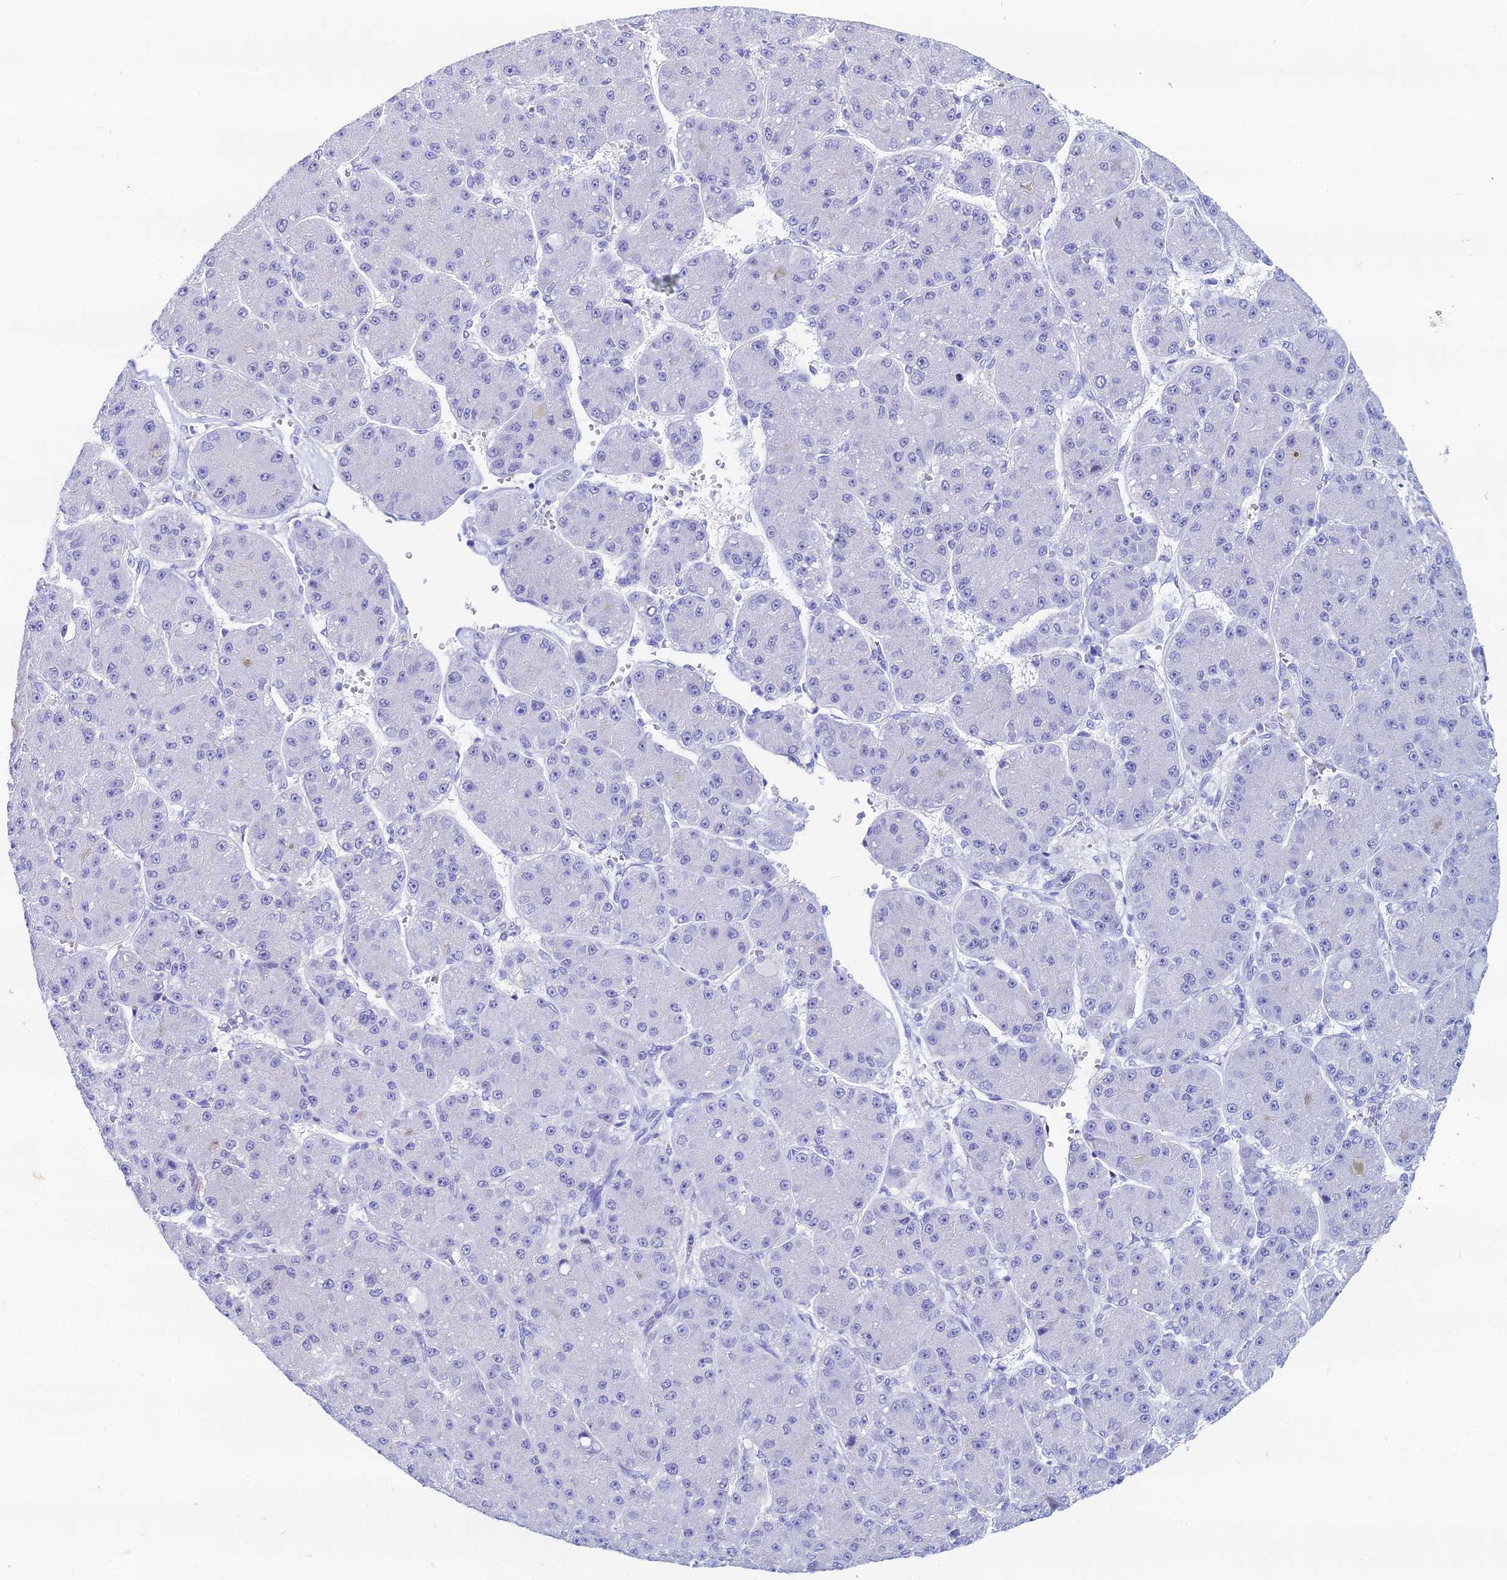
{"staining": {"intensity": "negative", "quantity": "none", "location": "none"}, "tissue": "liver cancer", "cell_type": "Tumor cells", "image_type": "cancer", "snomed": [{"axis": "morphology", "description": "Carcinoma, Hepatocellular, NOS"}, {"axis": "topography", "description": "Liver"}], "caption": "Immunohistochemical staining of human liver hepatocellular carcinoma shows no significant staining in tumor cells.", "gene": "HSPA1L", "patient": {"sex": "male", "age": 67}}